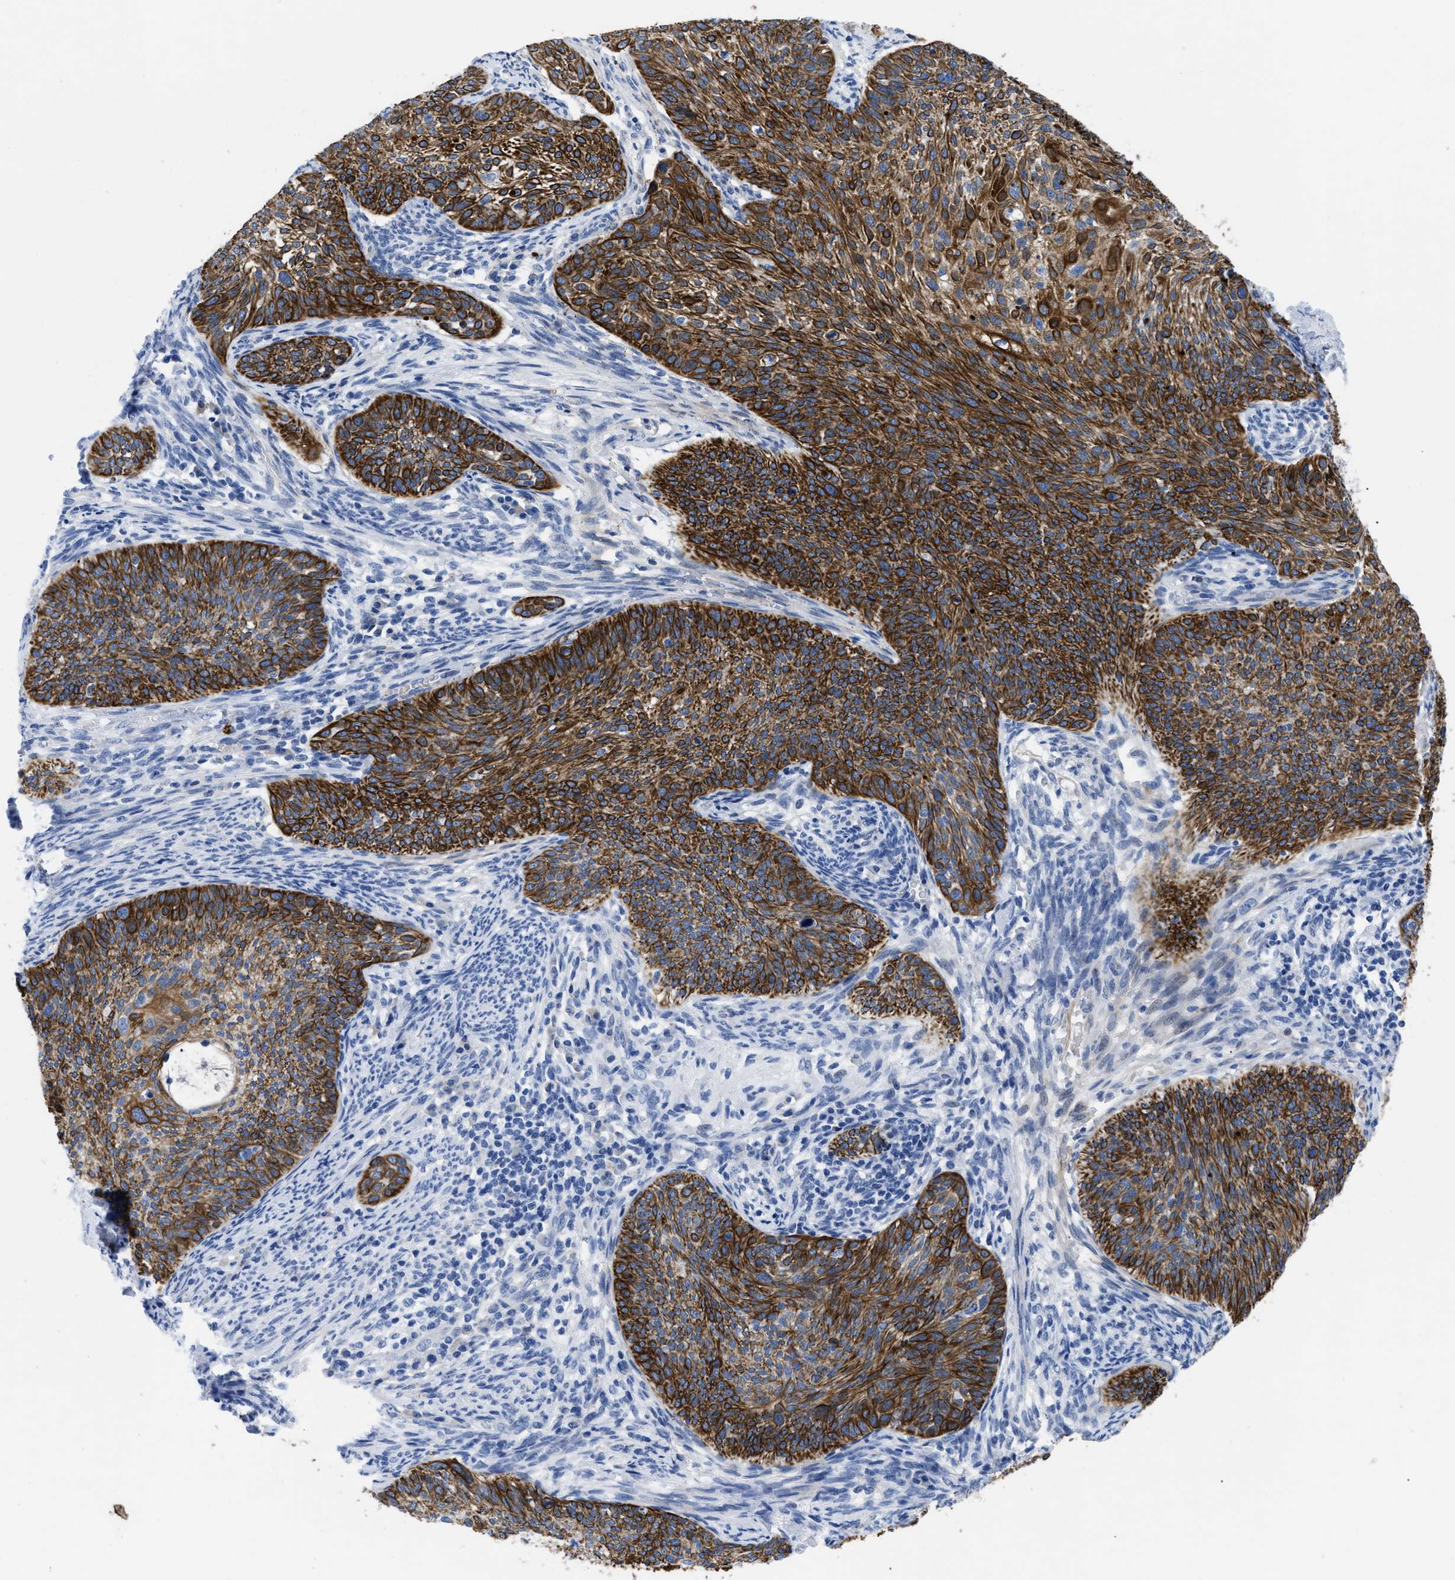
{"staining": {"intensity": "strong", "quantity": ">75%", "location": "cytoplasmic/membranous"}, "tissue": "cervical cancer", "cell_type": "Tumor cells", "image_type": "cancer", "snomed": [{"axis": "morphology", "description": "Squamous cell carcinoma, NOS"}, {"axis": "topography", "description": "Cervix"}], "caption": "High-power microscopy captured an immunohistochemistry histopathology image of cervical squamous cell carcinoma, revealing strong cytoplasmic/membranous expression in about >75% of tumor cells.", "gene": "TMEM68", "patient": {"sex": "female", "age": 70}}